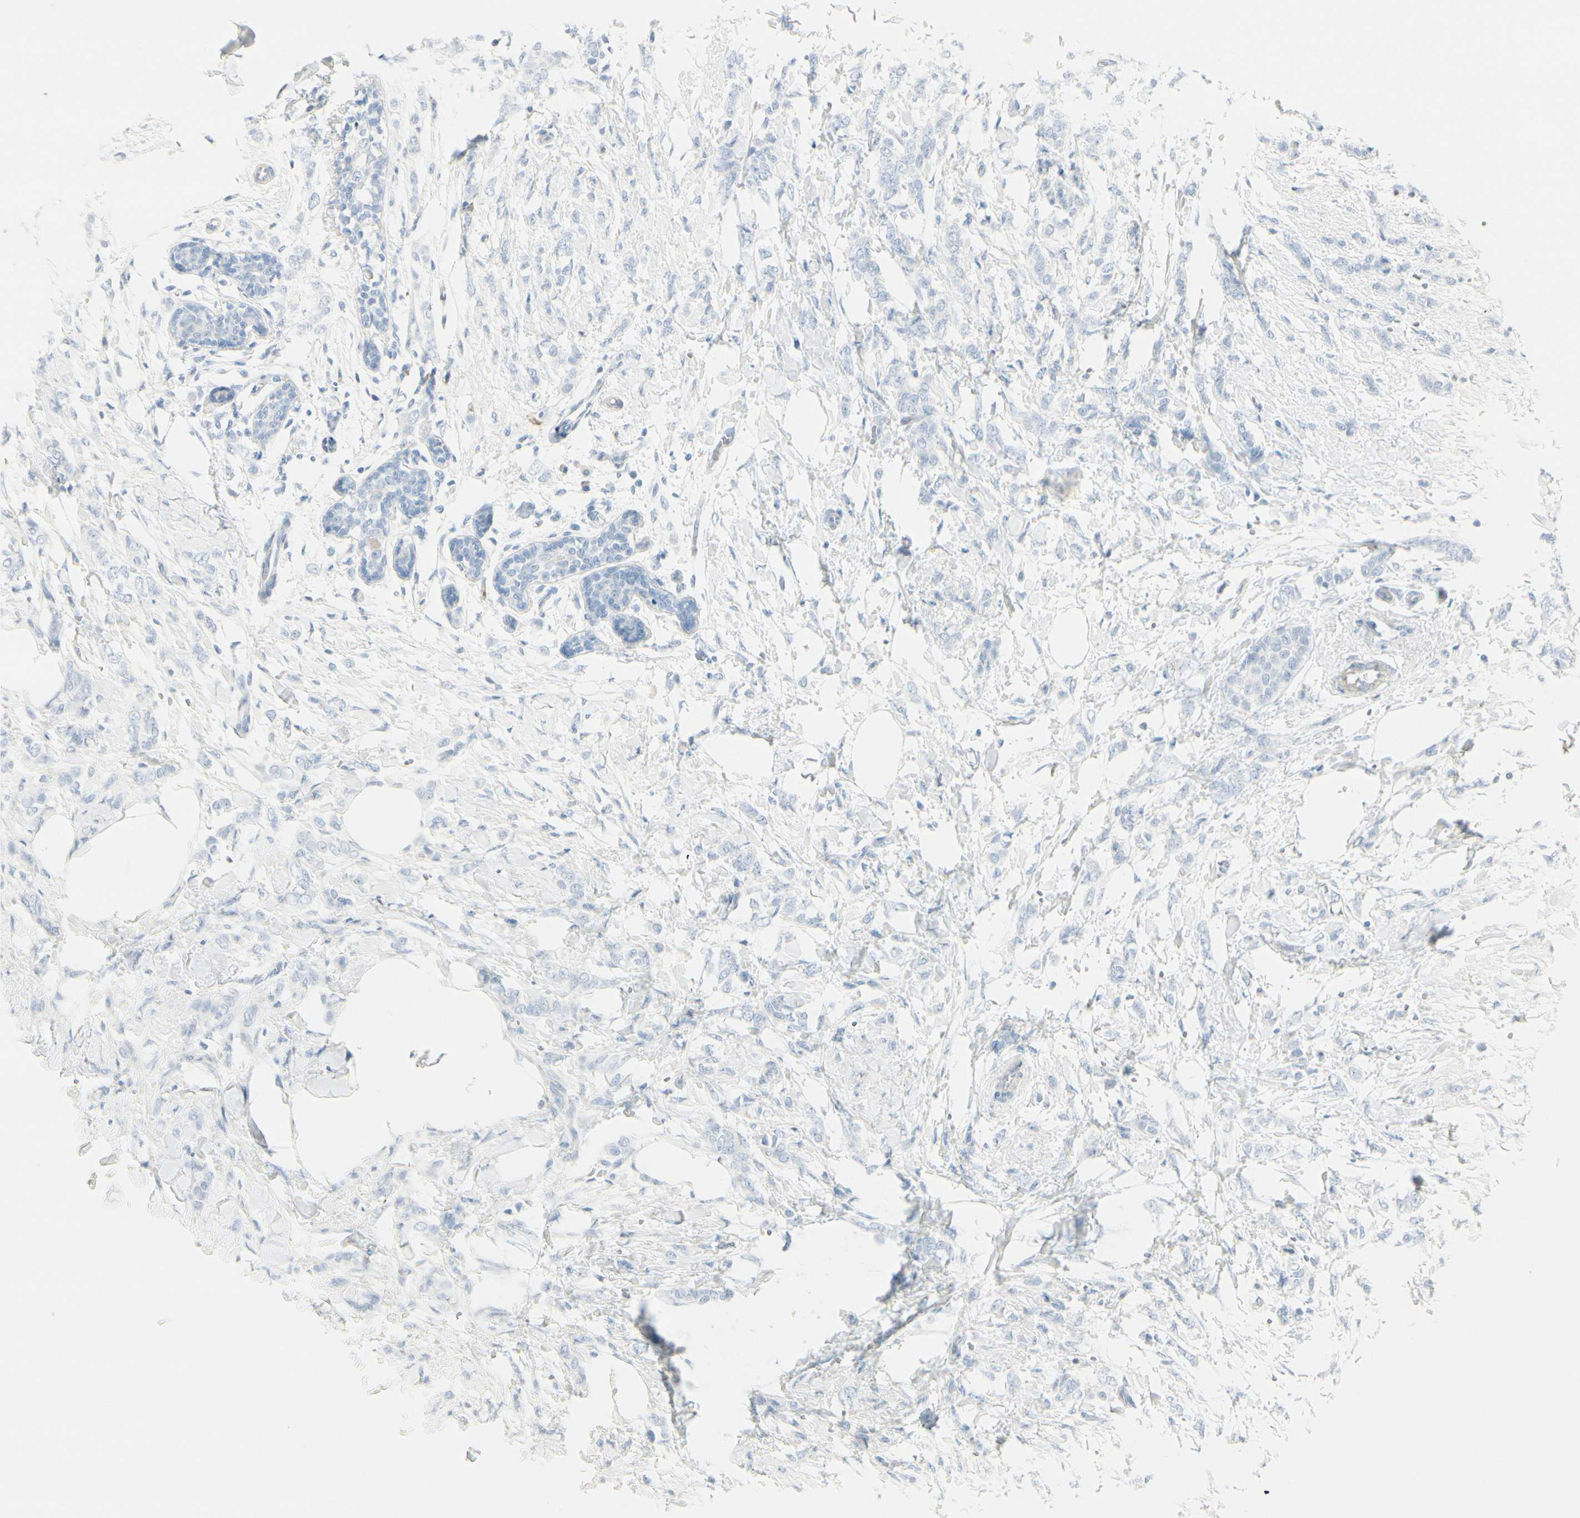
{"staining": {"intensity": "negative", "quantity": "none", "location": "none"}, "tissue": "breast cancer", "cell_type": "Tumor cells", "image_type": "cancer", "snomed": [{"axis": "morphology", "description": "Lobular carcinoma, in situ"}, {"axis": "morphology", "description": "Lobular carcinoma"}, {"axis": "topography", "description": "Breast"}], "caption": "This micrograph is of breast lobular carcinoma stained with immunohistochemistry to label a protein in brown with the nuclei are counter-stained blue. There is no staining in tumor cells.", "gene": "CDHR5", "patient": {"sex": "female", "age": 41}}